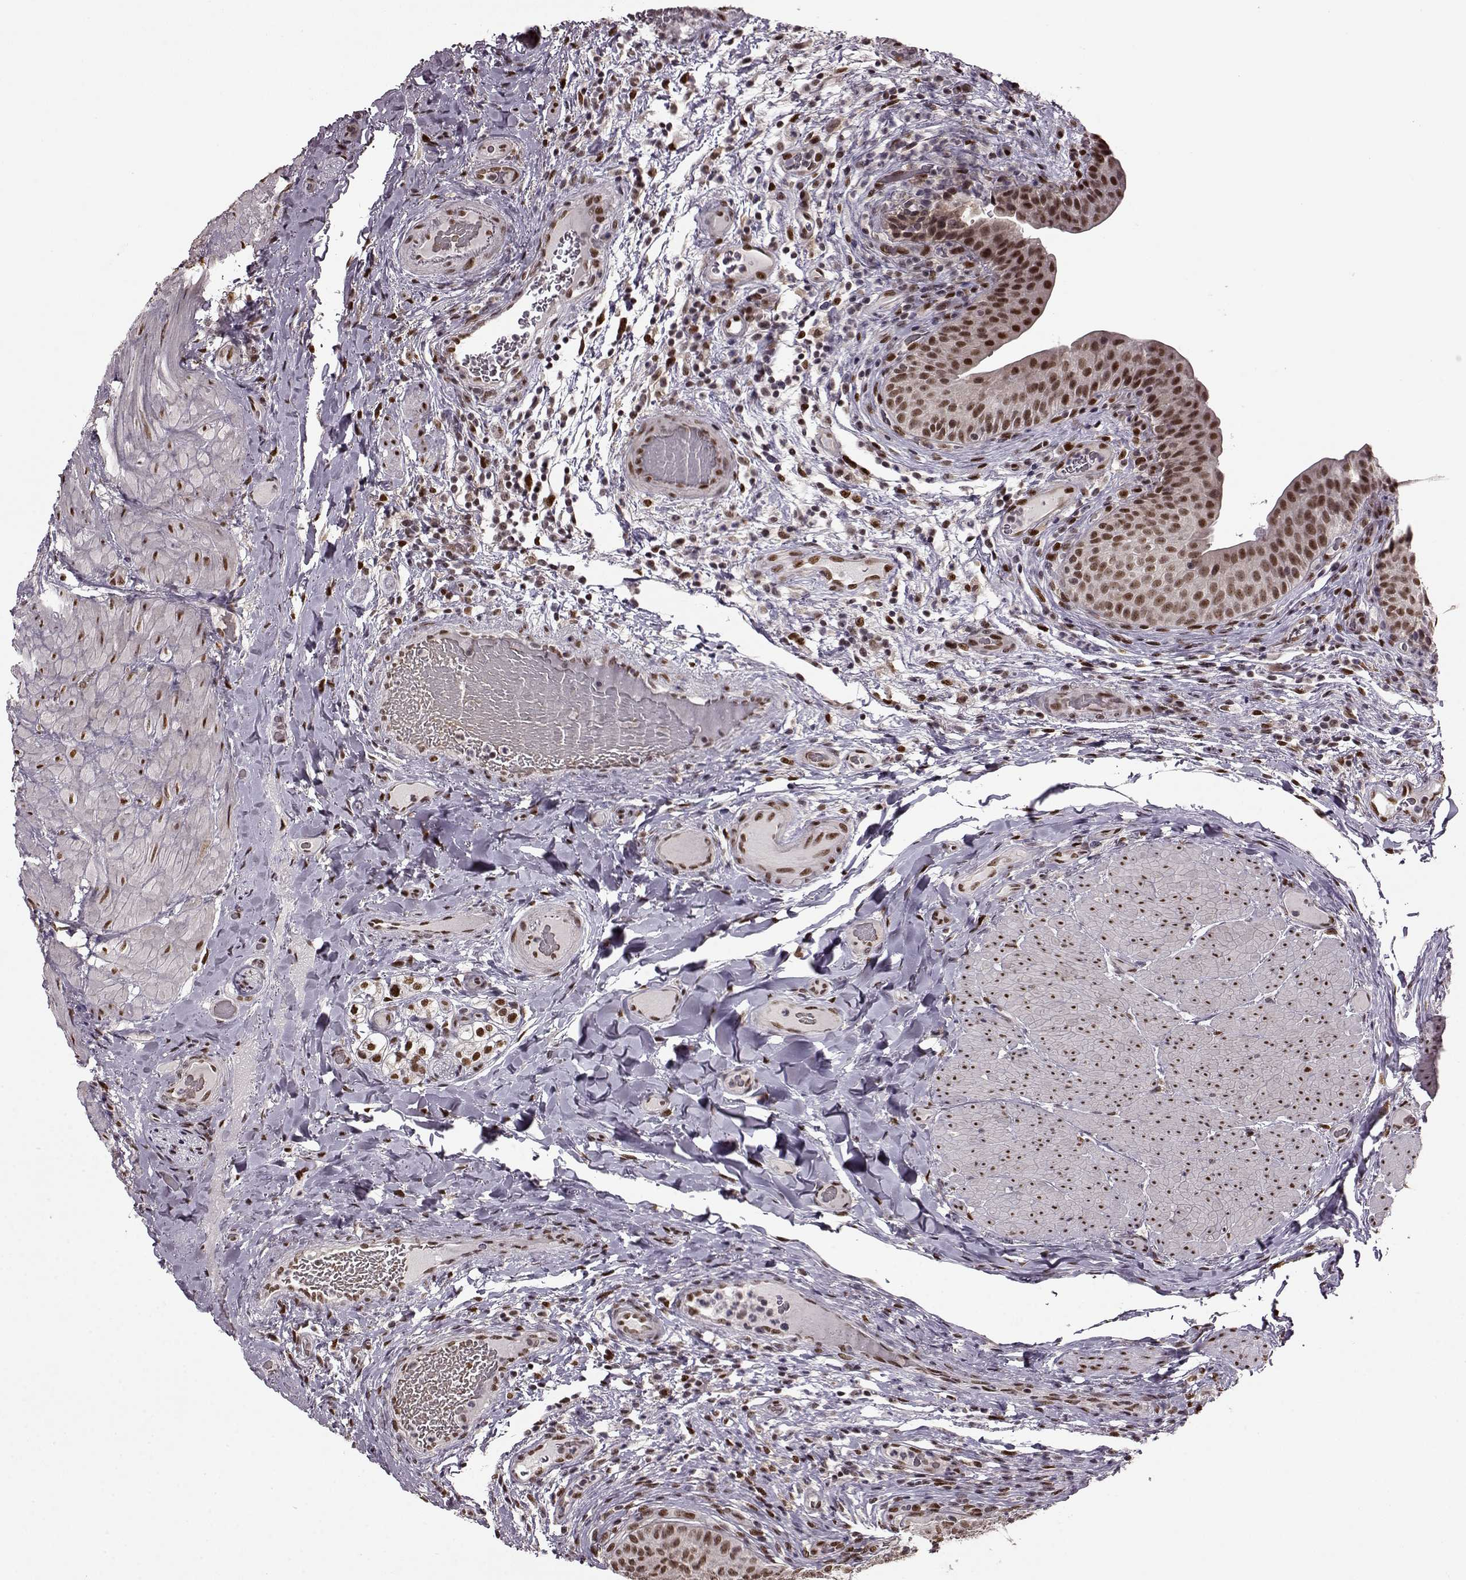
{"staining": {"intensity": "moderate", "quantity": ">75%", "location": "nuclear"}, "tissue": "urinary bladder", "cell_type": "Urothelial cells", "image_type": "normal", "snomed": [{"axis": "morphology", "description": "Normal tissue, NOS"}, {"axis": "topography", "description": "Urinary bladder"}], "caption": "Benign urinary bladder reveals moderate nuclear positivity in about >75% of urothelial cells.", "gene": "FTO", "patient": {"sex": "male", "age": 66}}